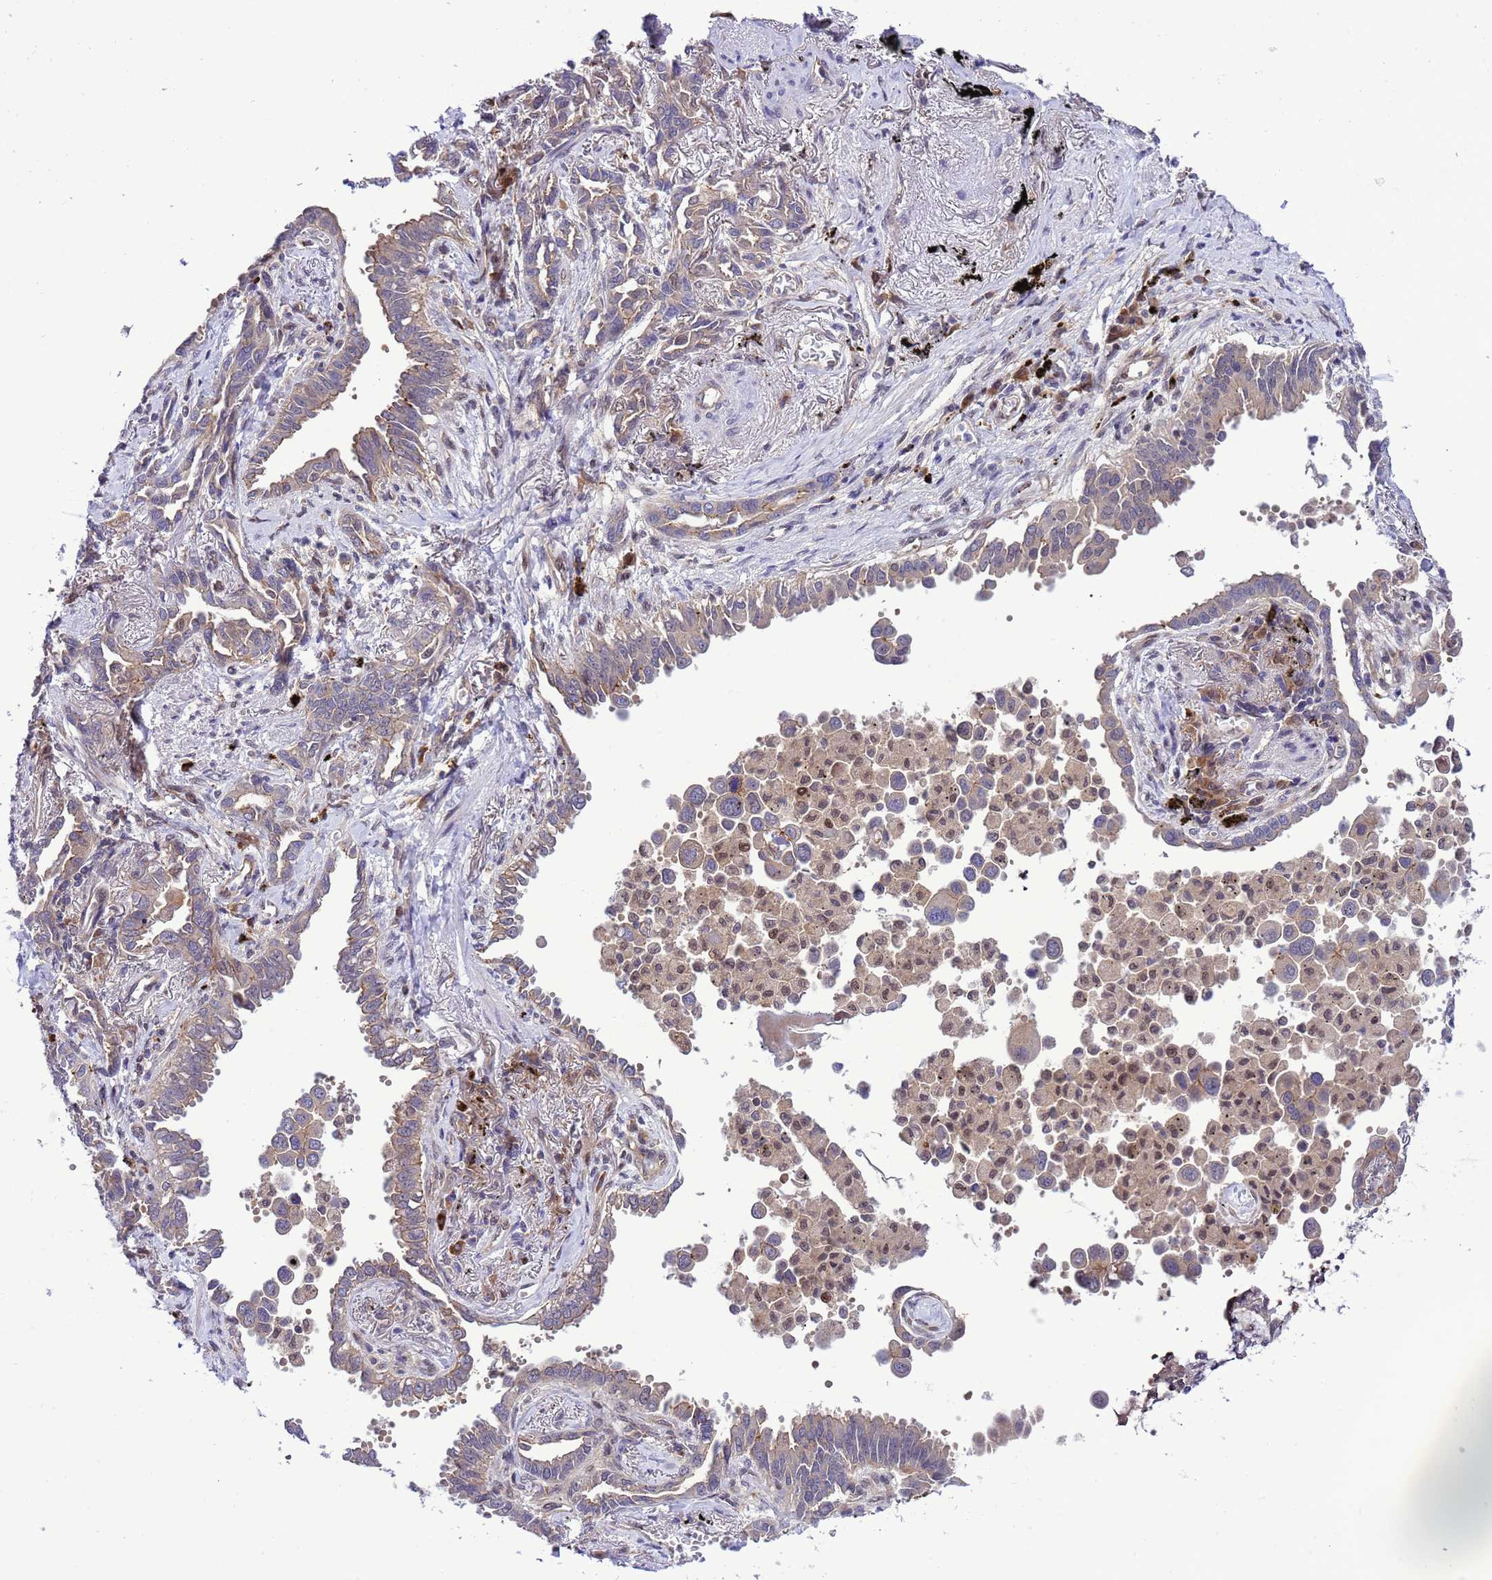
{"staining": {"intensity": "weak", "quantity": "25%-75%", "location": "cytoplasmic/membranous"}, "tissue": "lung cancer", "cell_type": "Tumor cells", "image_type": "cancer", "snomed": [{"axis": "morphology", "description": "Adenocarcinoma, NOS"}, {"axis": "topography", "description": "Lung"}], "caption": "Protein expression analysis of lung cancer shows weak cytoplasmic/membranous staining in approximately 25%-75% of tumor cells.", "gene": "RASD1", "patient": {"sex": "male", "age": 67}}